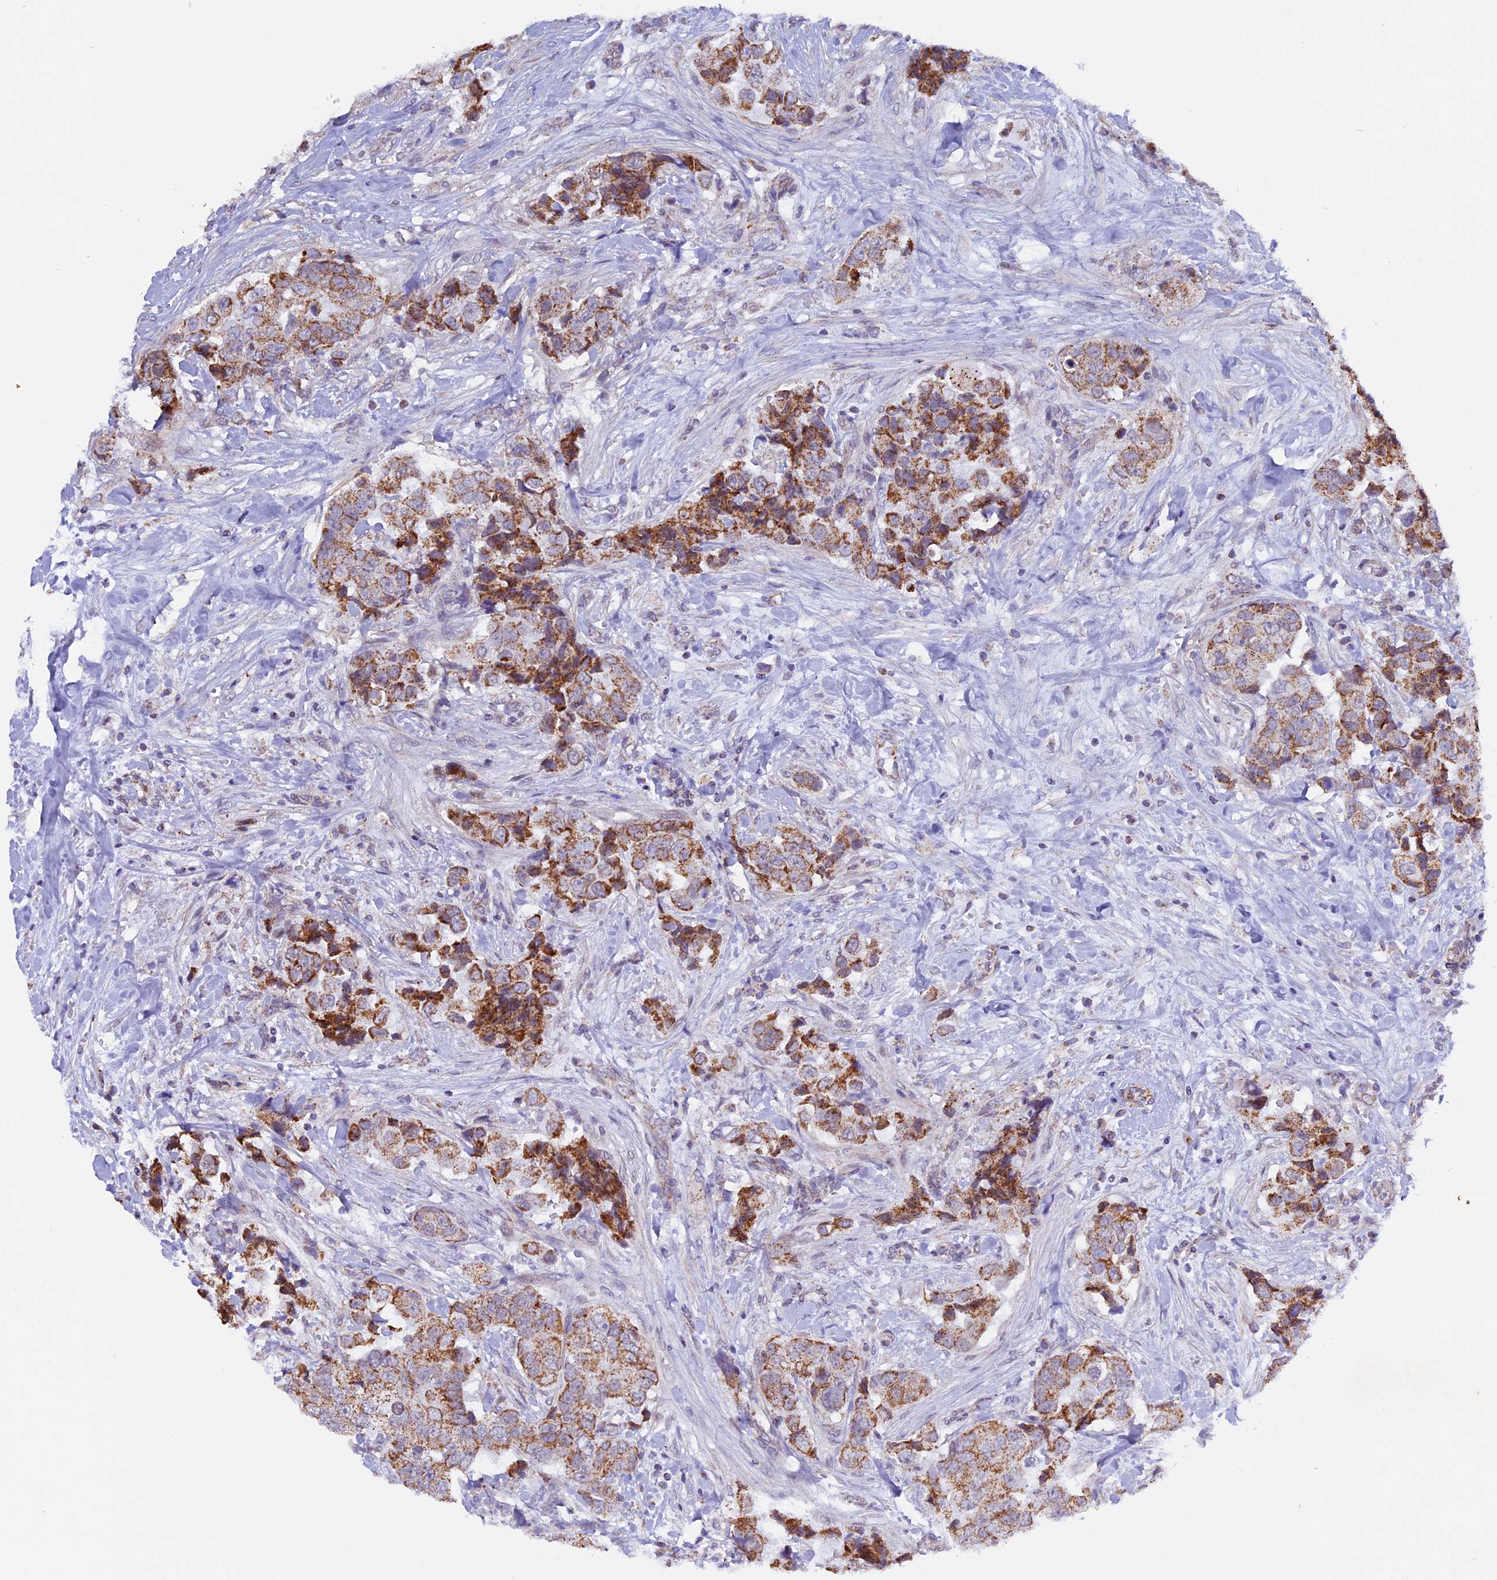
{"staining": {"intensity": "moderate", "quantity": ">75%", "location": "cytoplasmic/membranous"}, "tissue": "breast cancer", "cell_type": "Tumor cells", "image_type": "cancer", "snomed": [{"axis": "morphology", "description": "Normal tissue, NOS"}, {"axis": "morphology", "description": "Duct carcinoma"}, {"axis": "topography", "description": "Breast"}], "caption": "Protein expression analysis of human breast cancer (invasive ductal carcinoma) reveals moderate cytoplasmic/membranous expression in approximately >75% of tumor cells. Immunohistochemistry (ihc) stains the protein in brown and the nuclei are stained blue.", "gene": "TFAM", "patient": {"sex": "female", "age": 62}}